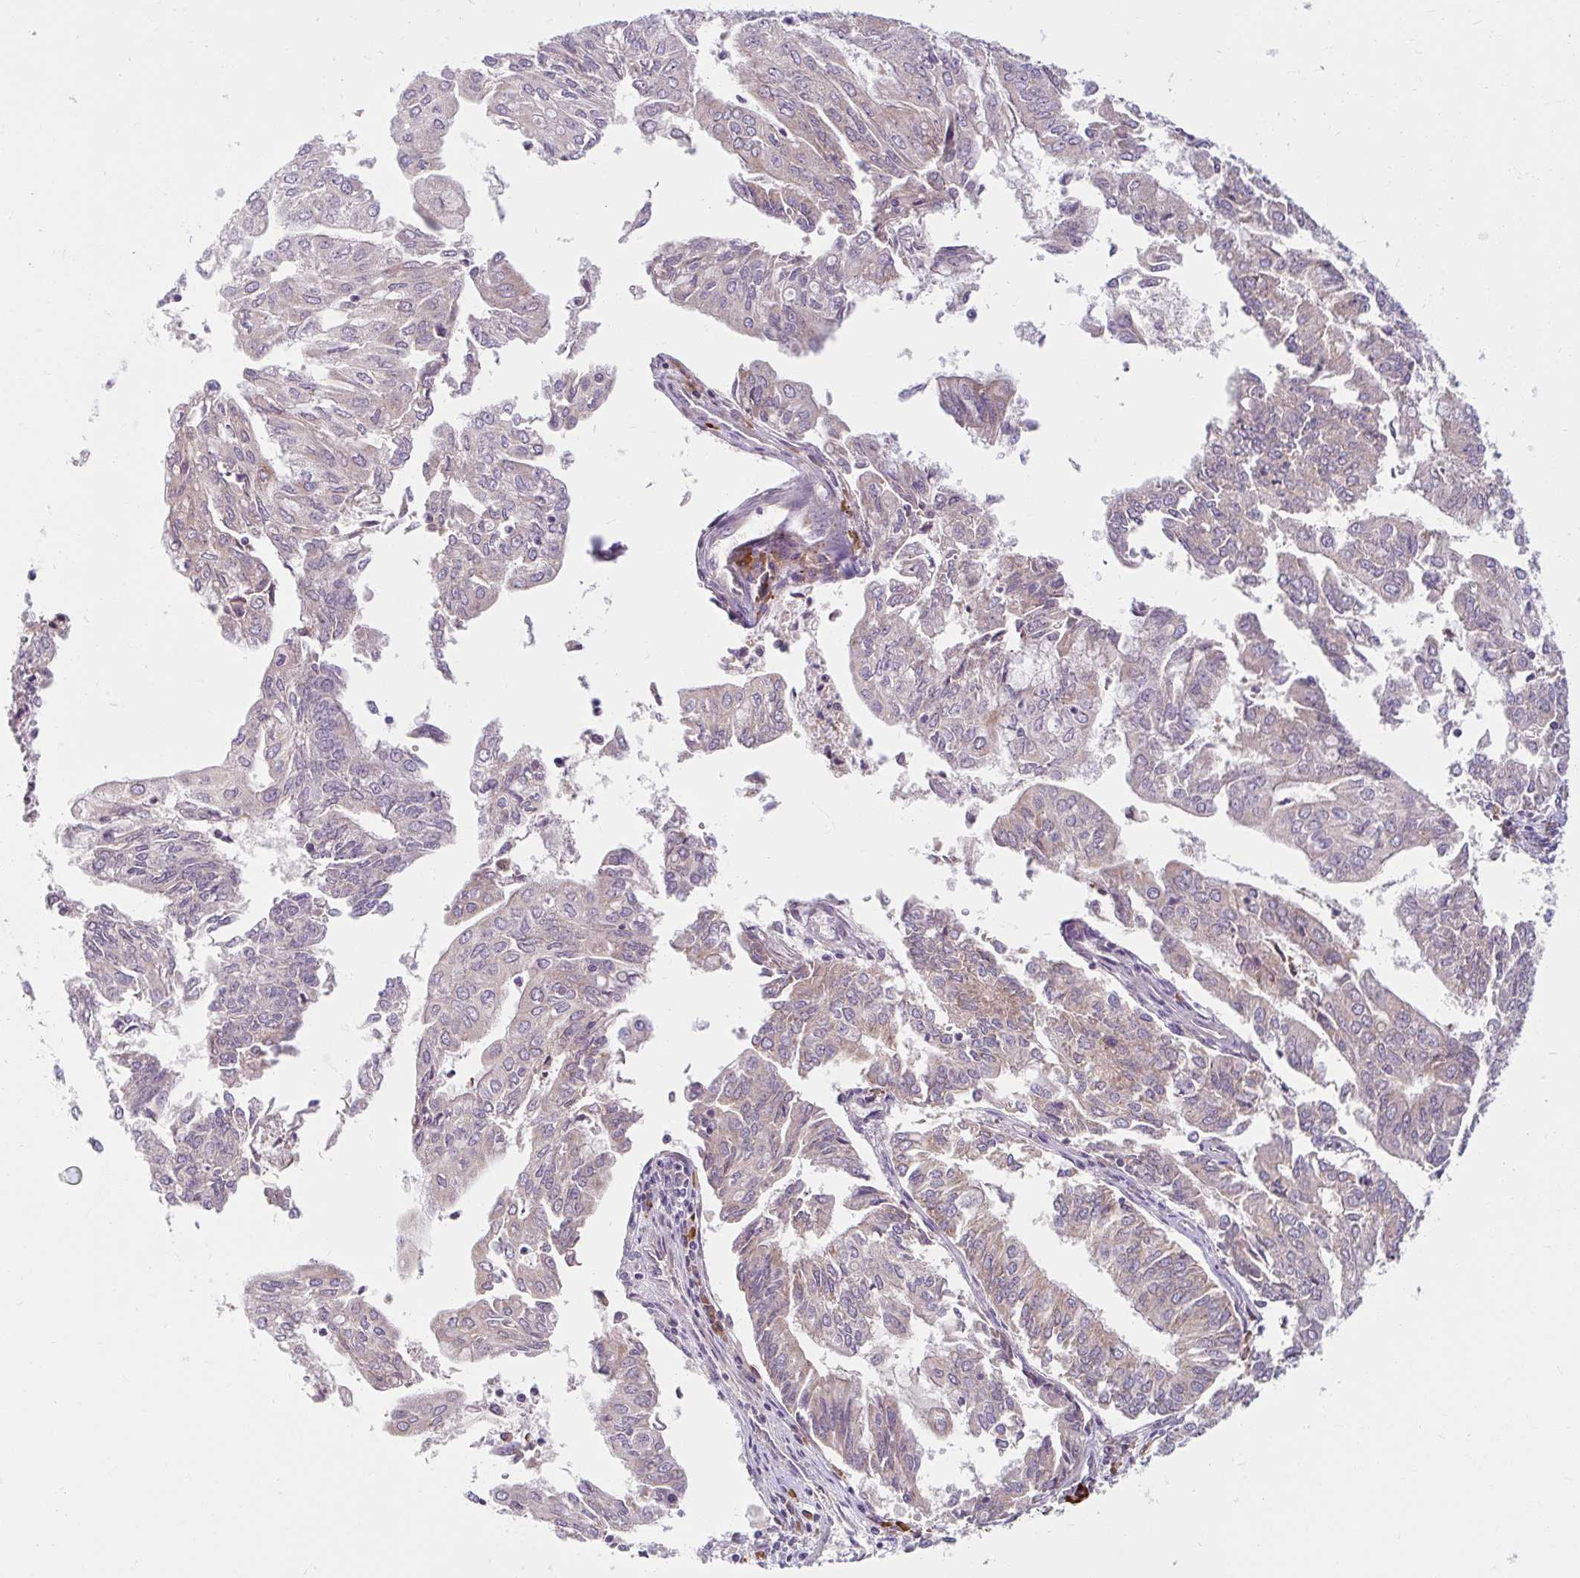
{"staining": {"intensity": "weak", "quantity": "<25%", "location": "cytoplasmic/membranous"}, "tissue": "endometrial cancer", "cell_type": "Tumor cells", "image_type": "cancer", "snomed": [{"axis": "morphology", "description": "Adenocarcinoma, NOS"}, {"axis": "topography", "description": "Endometrium"}], "caption": "Tumor cells are negative for protein expression in human endometrial adenocarcinoma. (DAB immunohistochemistry (IHC), high magnification).", "gene": "SKP2", "patient": {"sex": "female", "age": 61}}